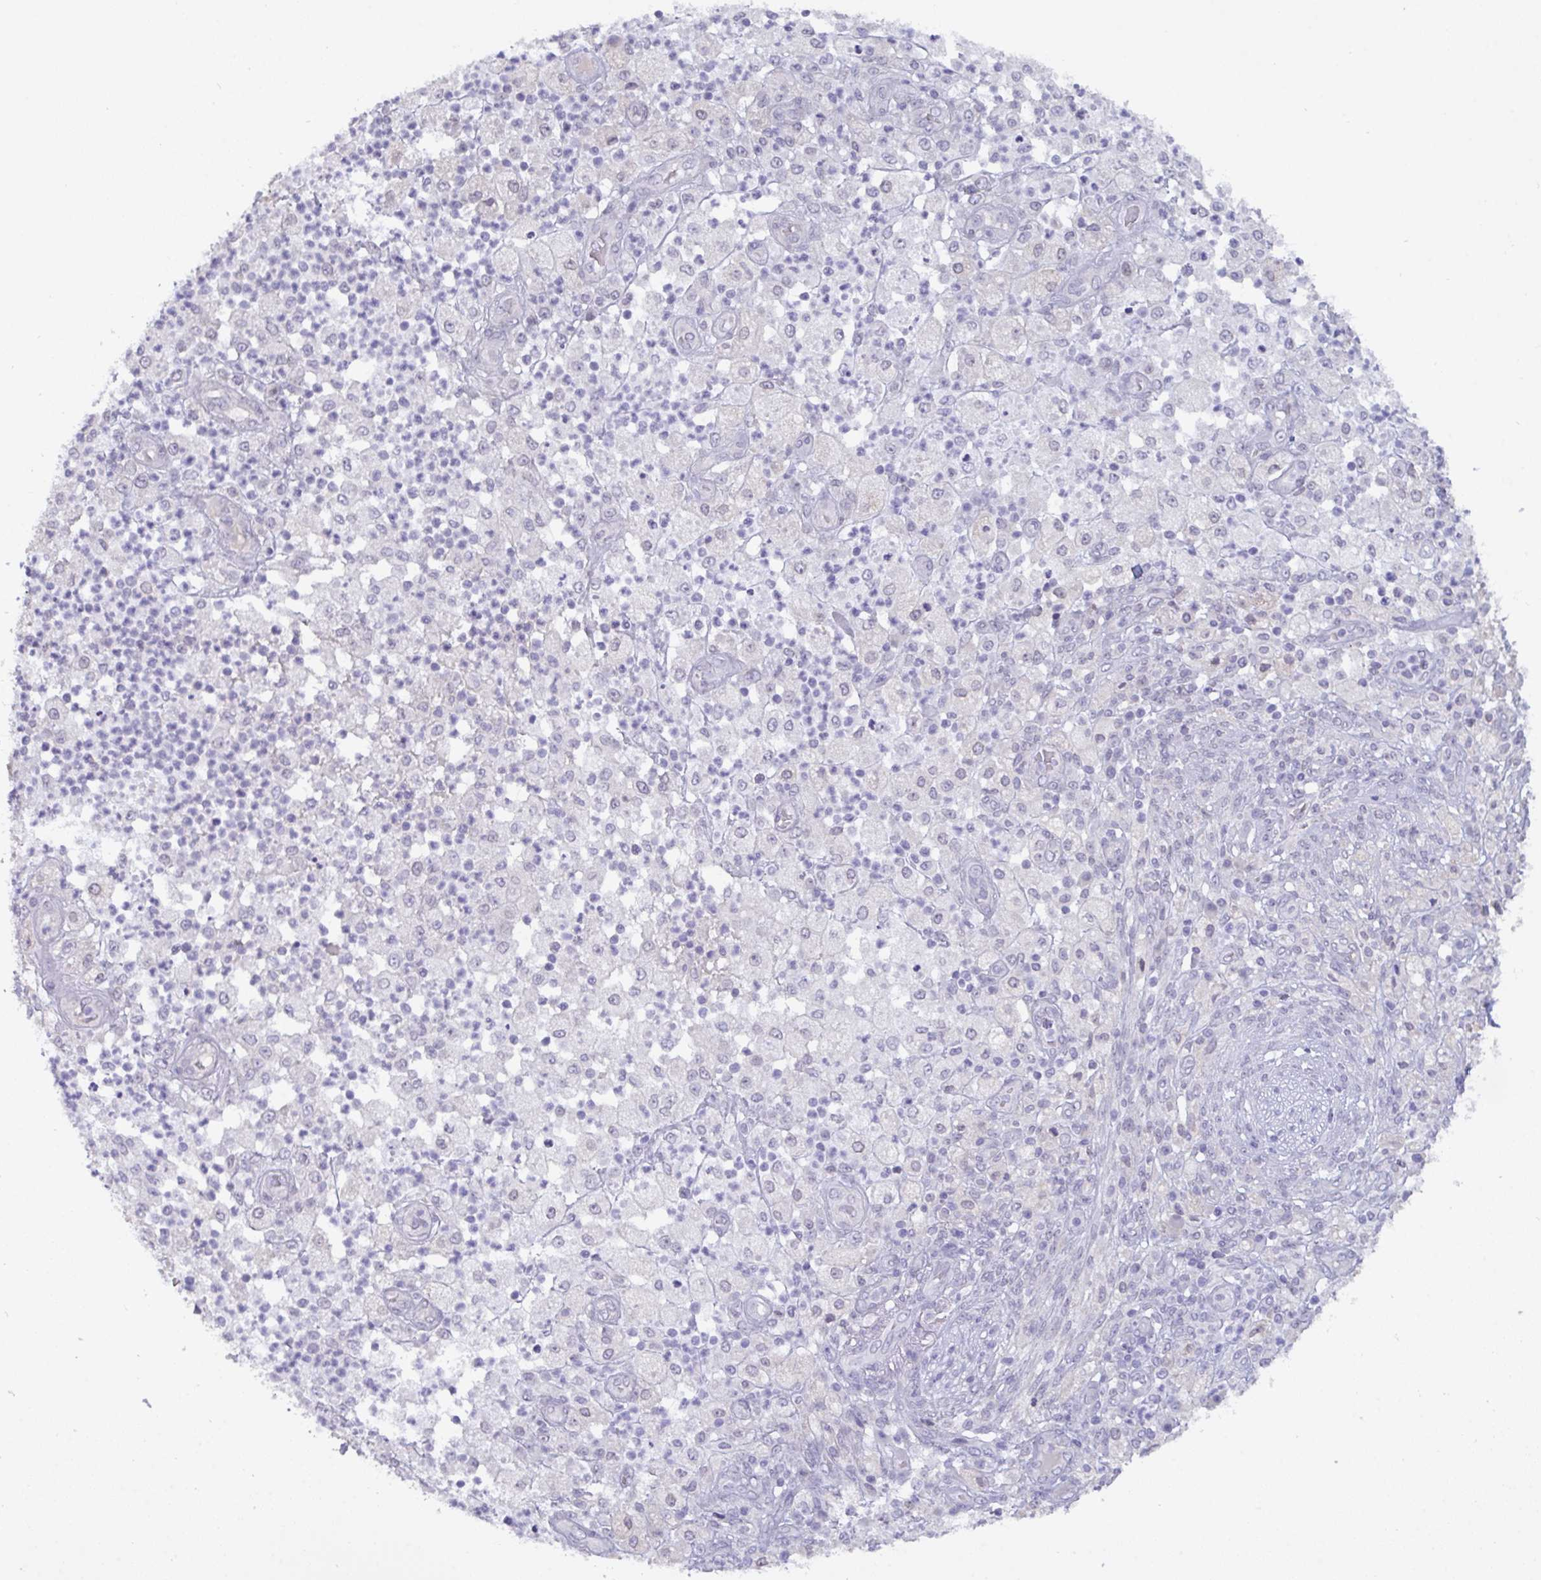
{"staining": {"intensity": "negative", "quantity": "none", "location": "none"}, "tissue": "pancreatic cancer", "cell_type": "Tumor cells", "image_type": "cancer", "snomed": [{"axis": "morphology", "description": "Adenocarcinoma, NOS"}, {"axis": "topography", "description": "Pancreas"}], "caption": "There is no significant staining in tumor cells of pancreatic cancer (adenocarcinoma).", "gene": "SERPINB13", "patient": {"sex": "female", "age": 72}}